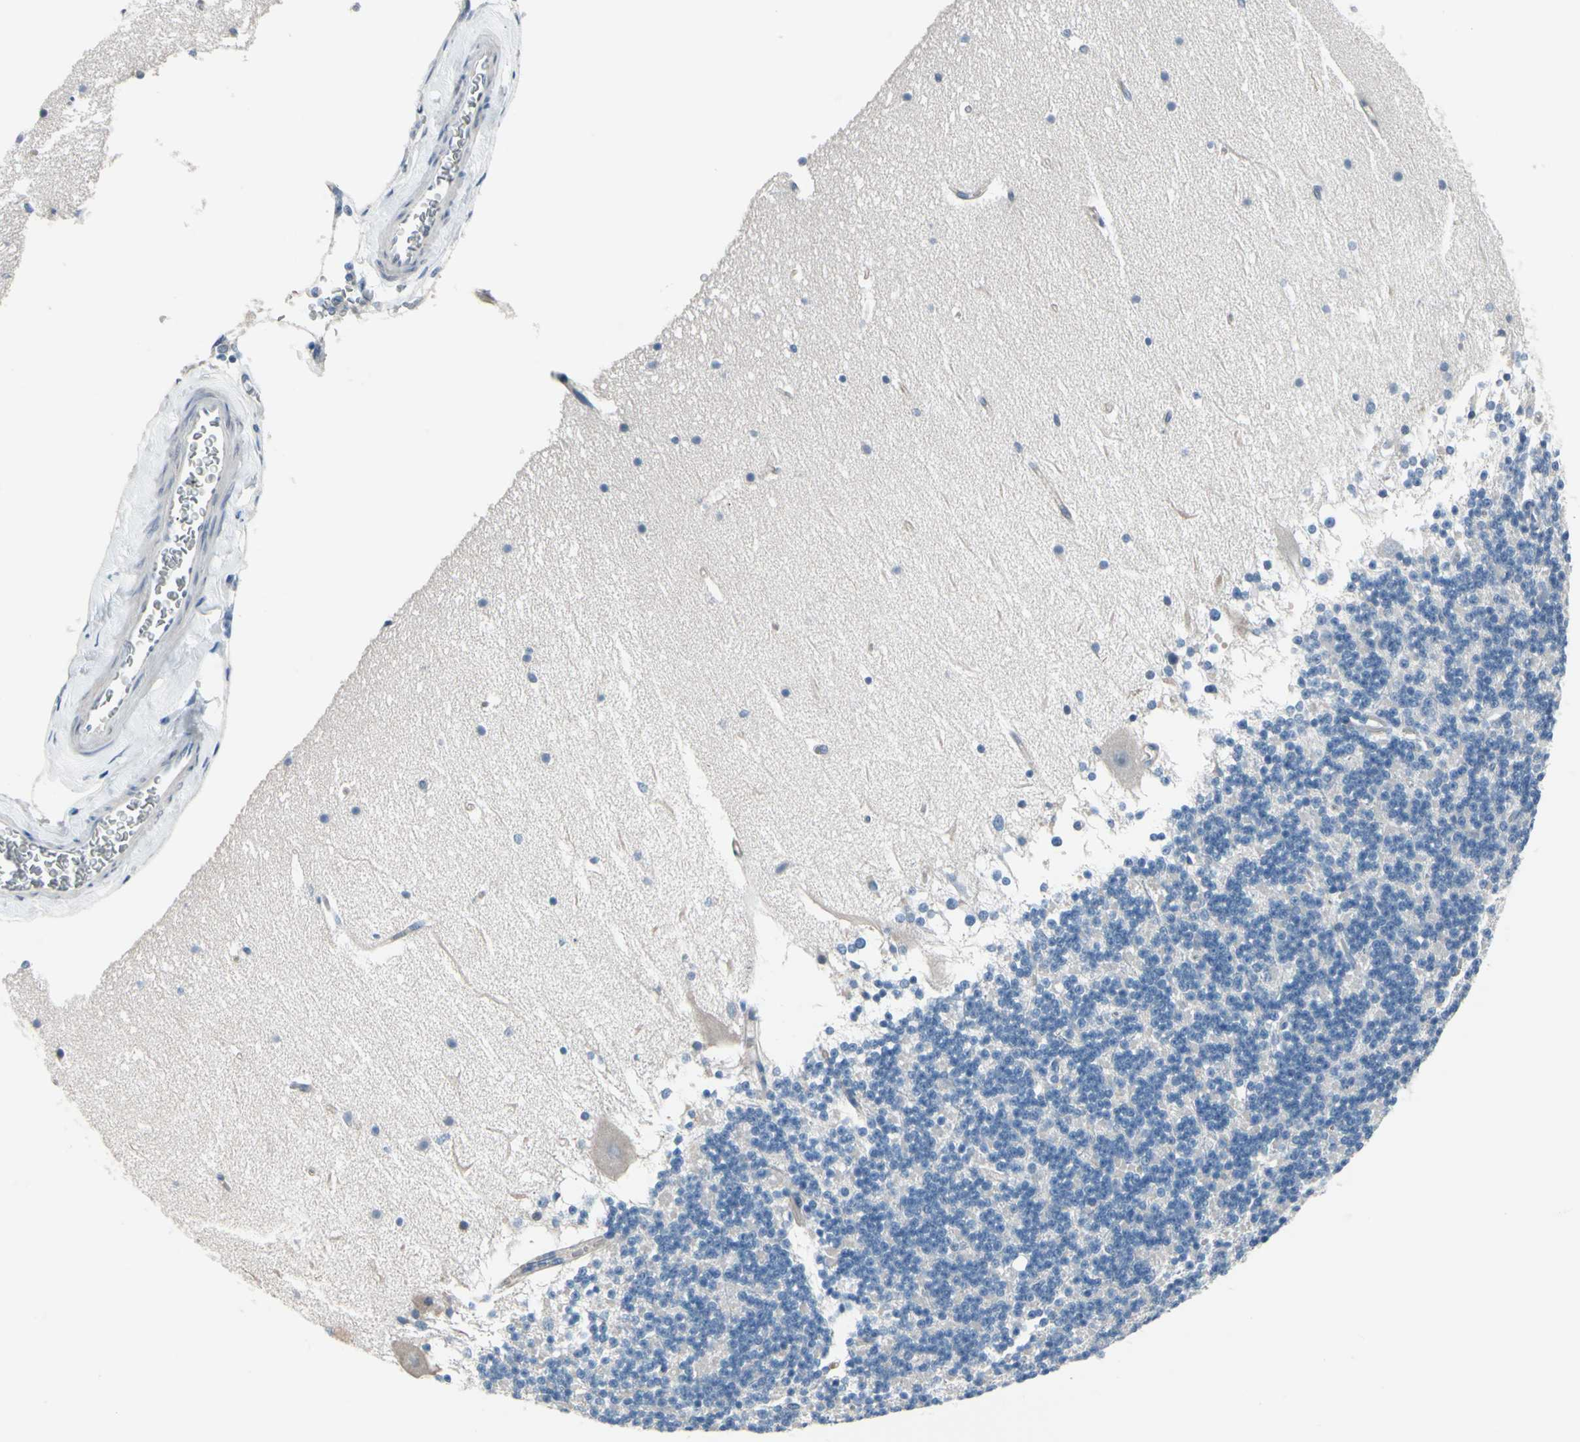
{"staining": {"intensity": "negative", "quantity": "none", "location": "none"}, "tissue": "cerebellum", "cell_type": "Cells in granular layer", "image_type": "normal", "snomed": [{"axis": "morphology", "description": "Normal tissue, NOS"}, {"axis": "topography", "description": "Cerebellum"}], "caption": "Histopathology image shows no significant protein staining in cells in granular layer of benign cerebellum. (Stains: DAB immunohistochemistry with hematoxylin counter stain, Microscopy: brightfield microscopy at high magnification).", "gene": "PGR", "patient": {"sex": "female", "age": 19}}